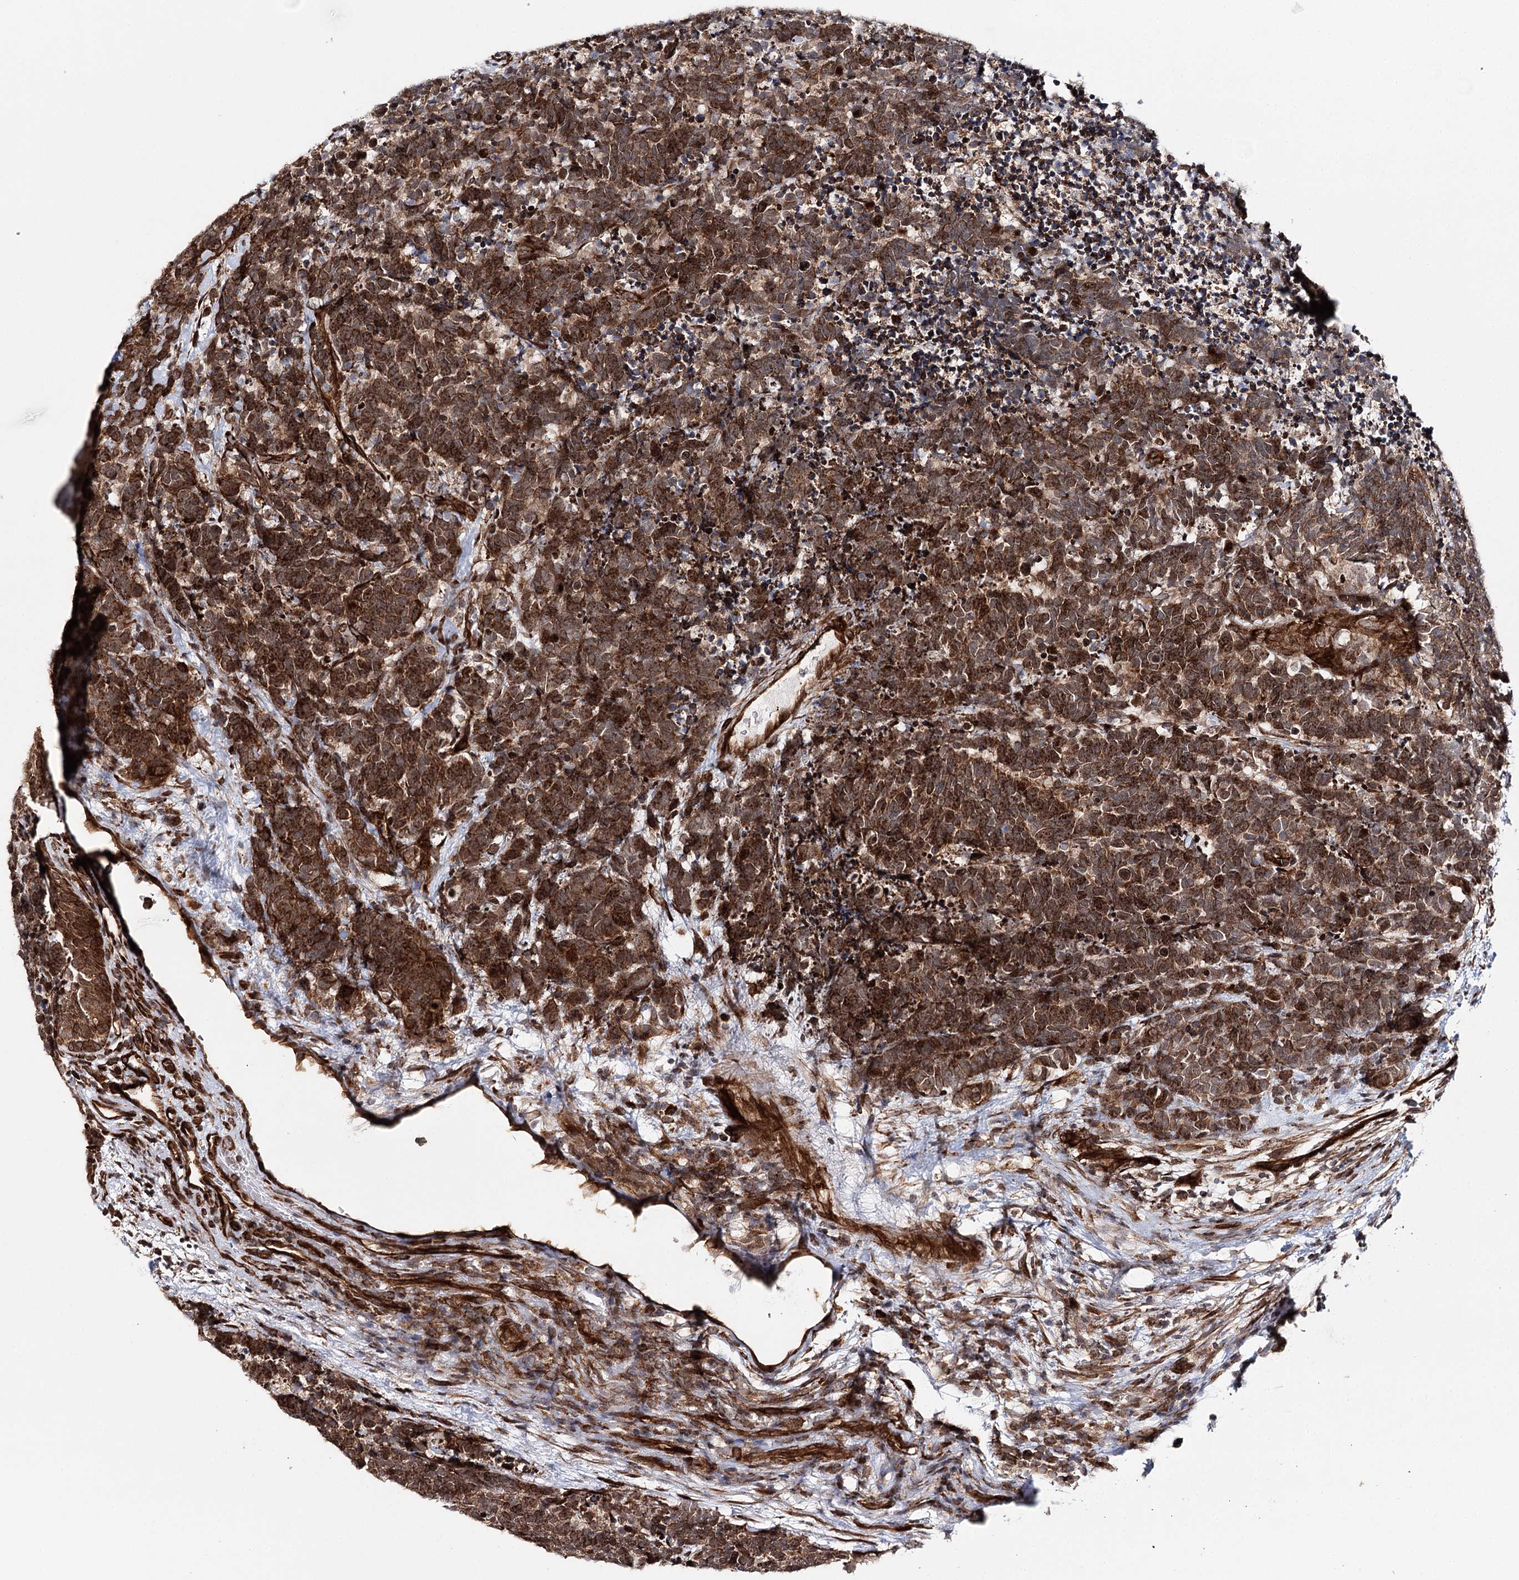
{"staining": {"intensity": "strong", "quantity": ">75%", "location": "cytoplasmic/membranous,nuclear"}, "tissue": "carcinoid", "cell_type": "Tumor cells", "image_type": "cancer", "snomed": [{"axis": "morphology", "description": "Carcinoma, NOS"}, {"axis": "morphology", "description": "Carcinoid, malignant, NOS"}, {"axis": "topography", "description": "Urinary bladder"}], "caption": "The image displays staining of carcinoid (malignant), revealing strong cytoplasmic/membranous and nuclear protein positivity (brown color) within tumor cells.", "gene": "MKNK1", "patient": {"sex": "male", "age": 57}}